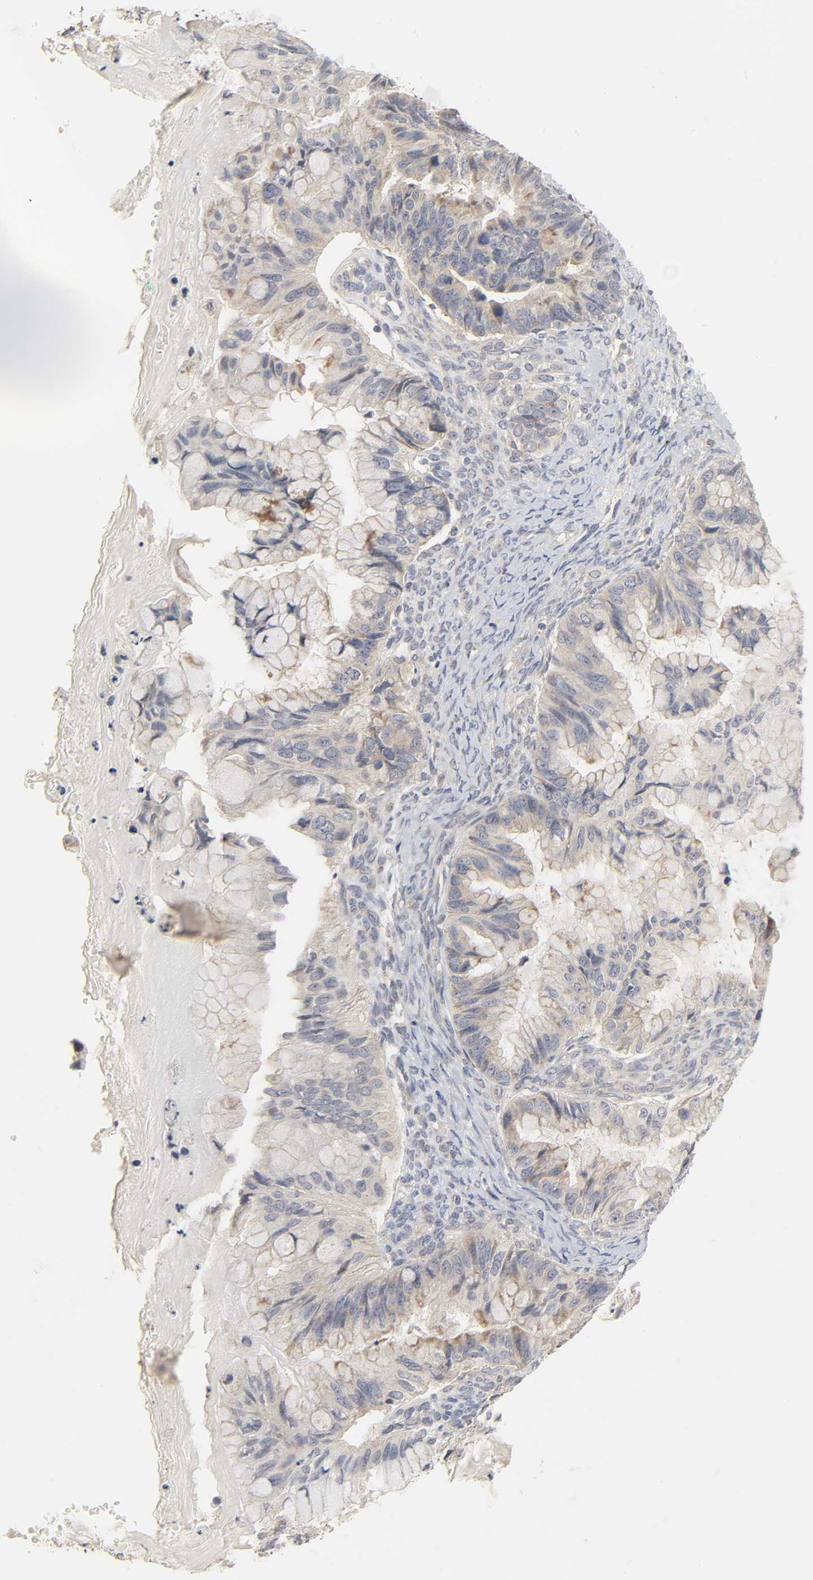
{"staining": {"intensity": "weak", "quantity": ">75%", "location": "cytoplasmic/membranous"}, "tissue": "ovarian cancer", "cell_type": "Tumor cells", "image_type": "cancer", "snomed": [{"axis": "morphology", "description": "Cystadenocarcinoma, mucinous, NOS"}, {"axis": "topography", "description": "Ovary"}], "caption": "Tumor cells display weak cytoplasmic/membranous expression in approximately >75% of cells in ovarian cancer (mucinous cystadenocarcinoma).", "gene": "CLEC4E", "patient": {"sex": "female", "age": 36}}